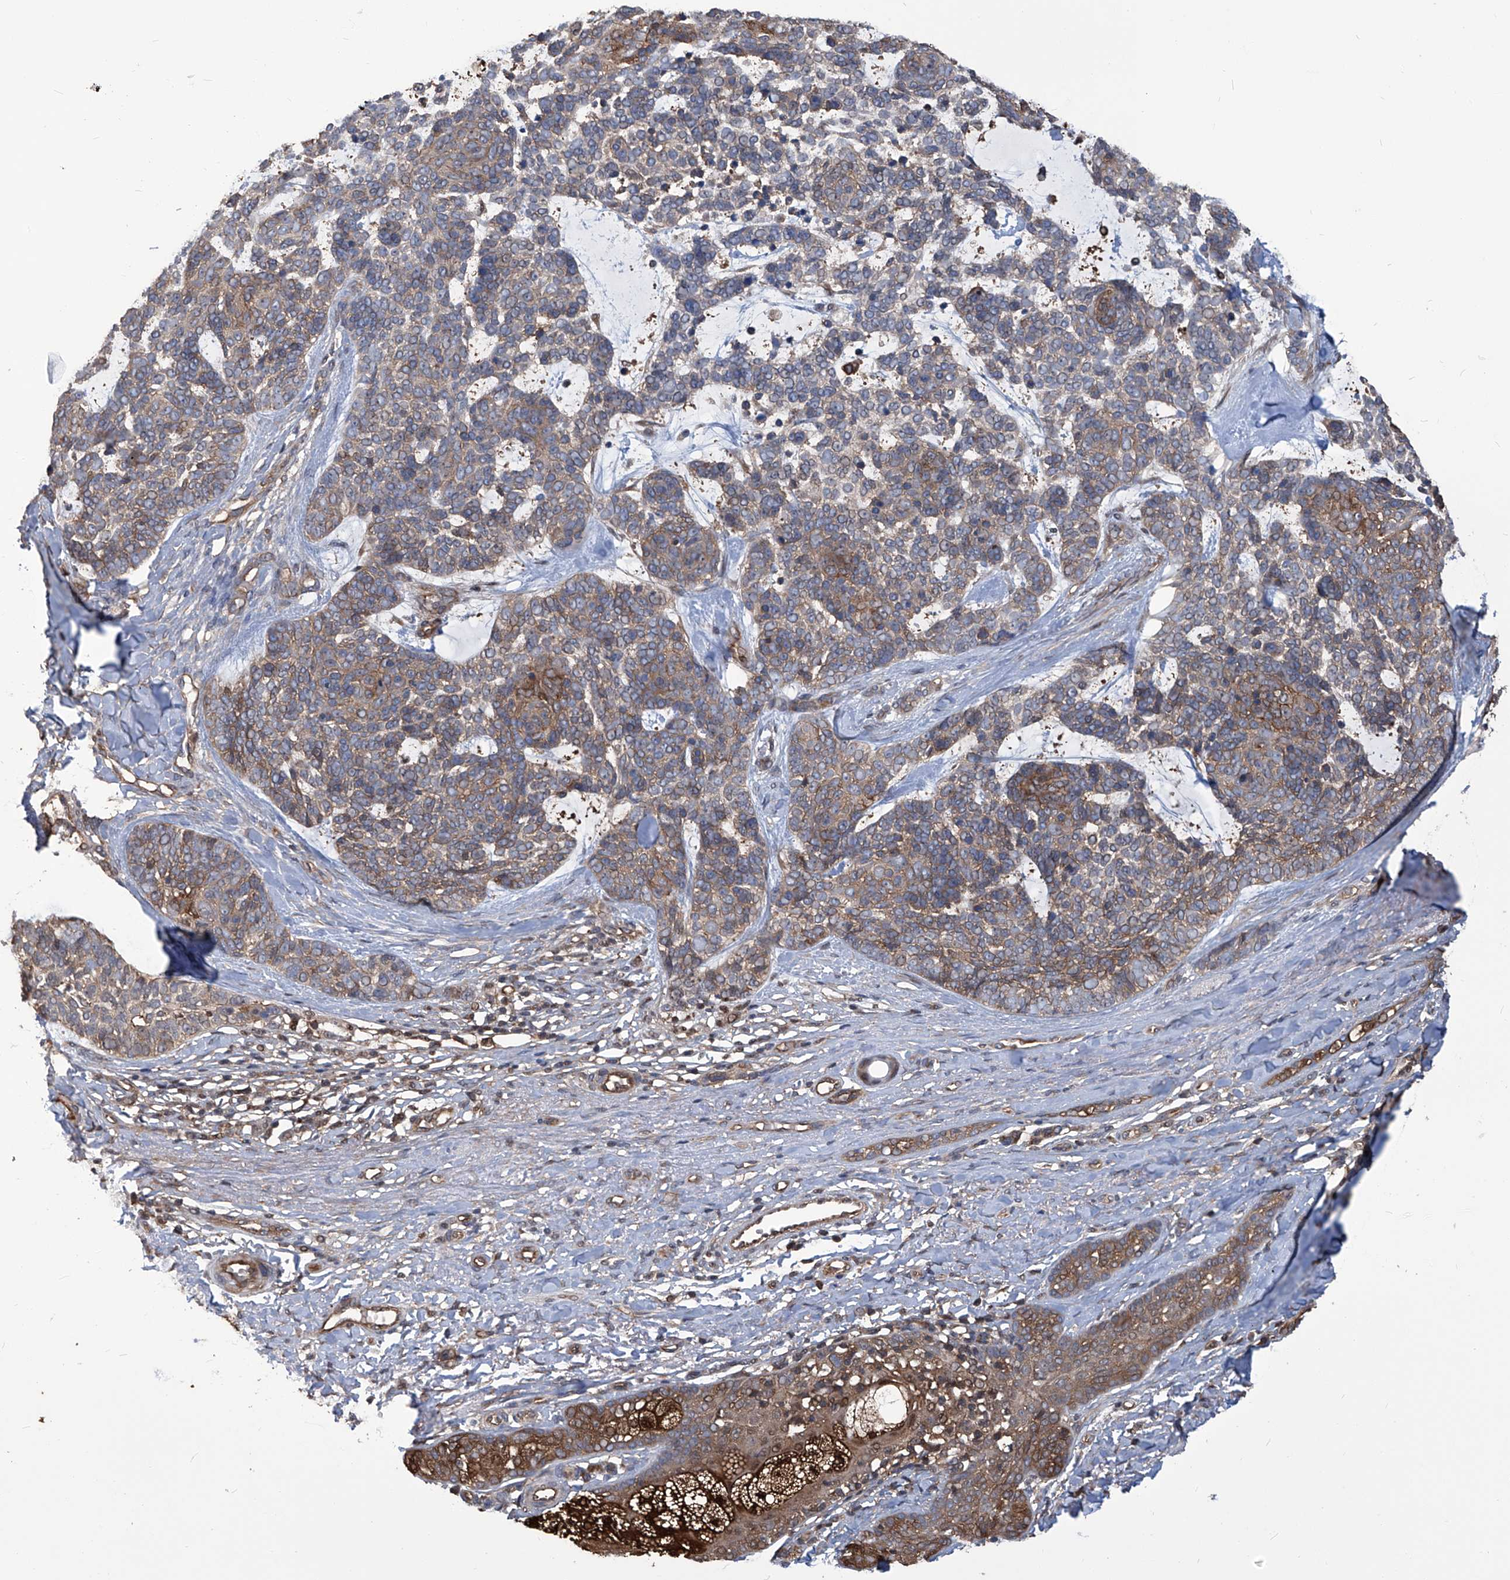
{"staining": {"intensity": "weak", "quantity": ">75%", "location": "cytoplasmic/membranous"}, "tissue": "skin cancer", "cell_type": "Tumor cells", "image_type": "cancer", "snomed": [{"axis": "morphology", "description": "Basal cell carcinoma"}, {"axis": "topography", "description": "Skin"}], "caption": "A photomicrograph of human skin cancer (basal cell carcinoma) stained for a protein demonstrates weak cytoplasmic/membranous brown staining in tumor cells. (IHC, brightfield microscopy, high magnification).", "gene": "PSMB1", "patient": {"sex": "female", "age": 81}}